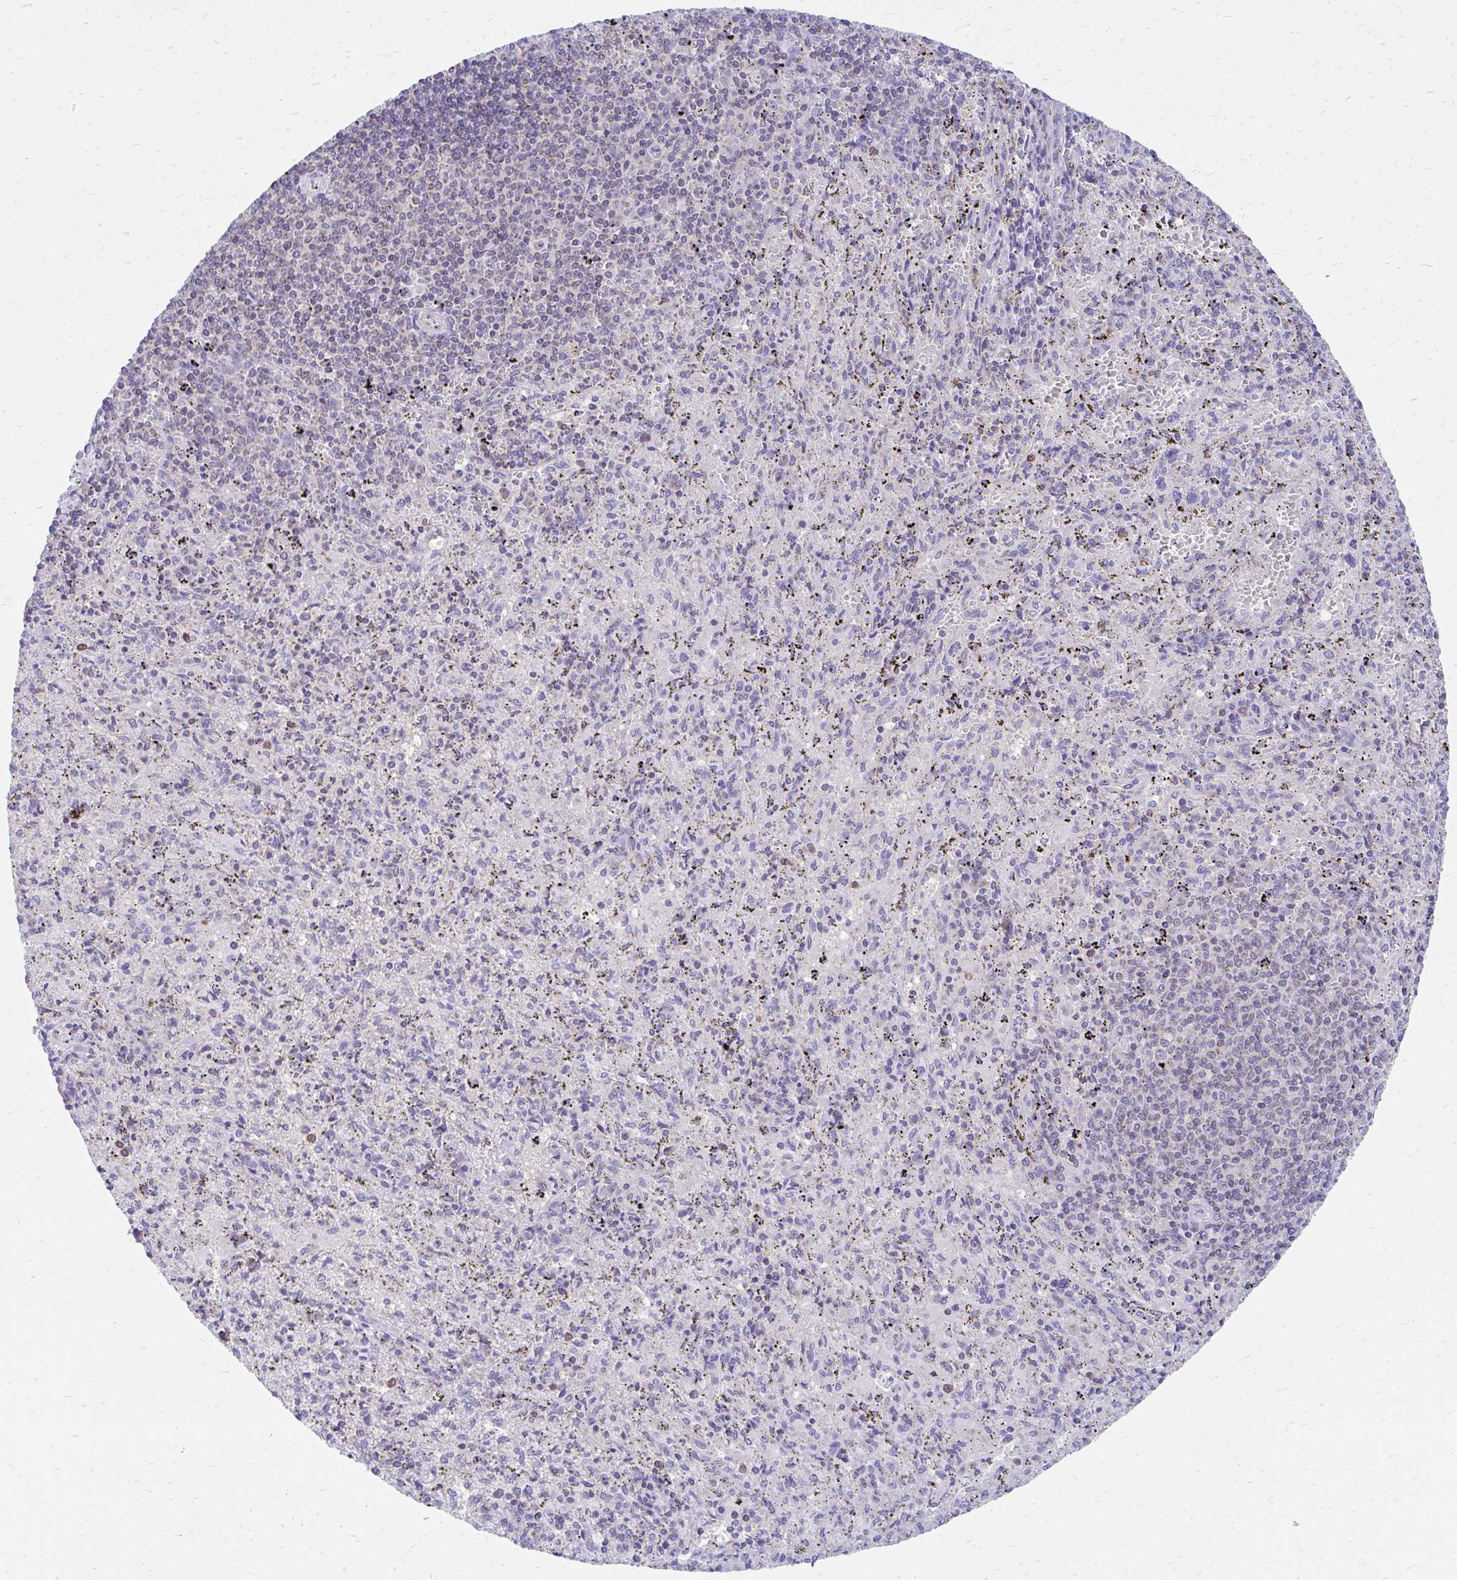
{"staining": {"intensity": "negative", "quantity": "none", "location": "none"}, "tissue": "spleen", "cell_type": "Cells in red pulp", "image_type": "normal", "snomed": [{"axis": "morphology", "description": "Normal tissue, NOS"}, {"axis": "topography", "description": "Spleen"}], "caption": "Immunohistochemistry of unremarkable spleen reveals no expression in cells in red pulp.", "gene": "FHIP1B", "patient": {"sex": "male", "age": 57}}